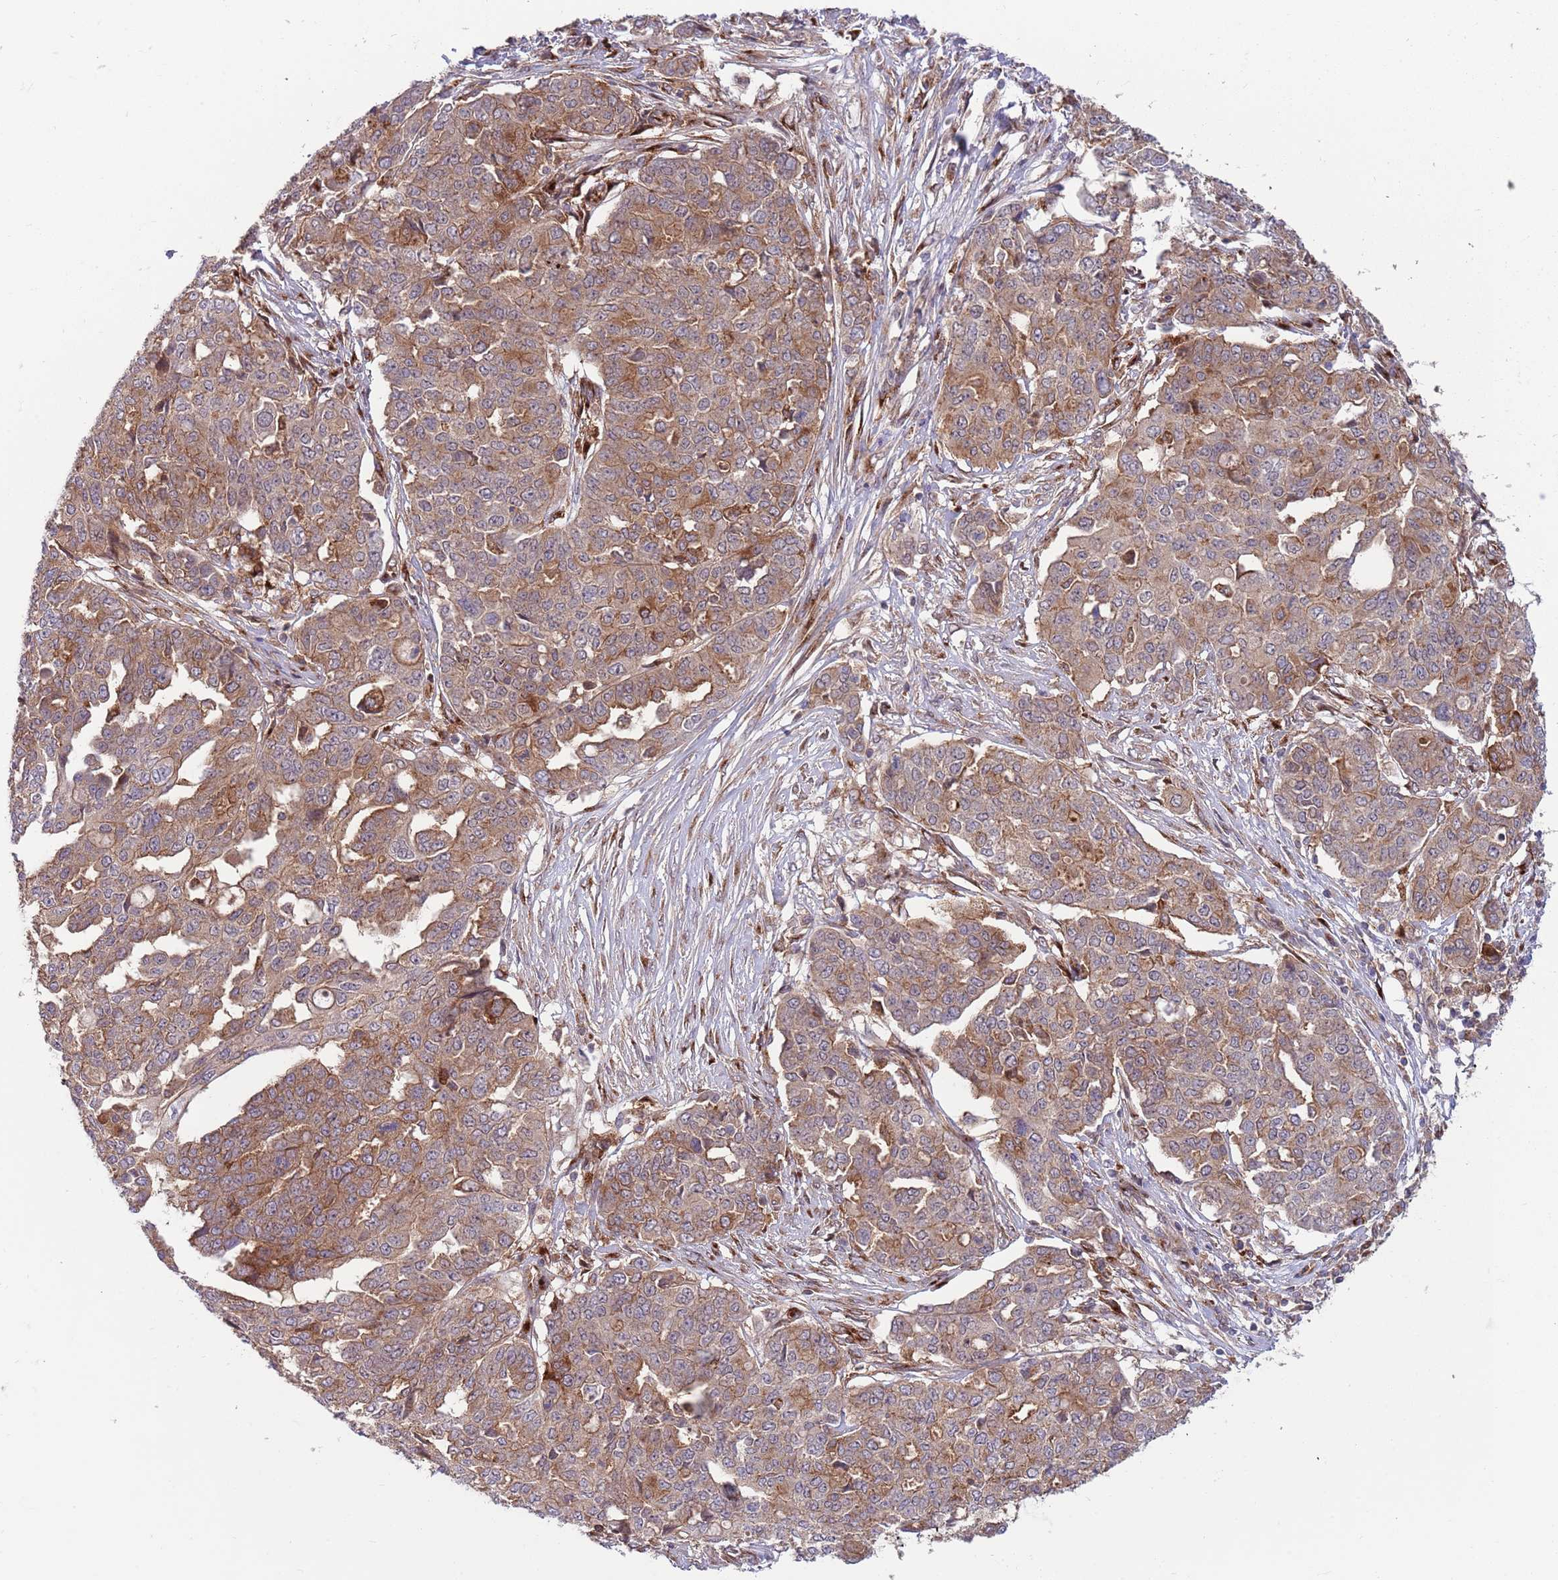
{"staining": {"intensity": "moderate", "quantity": ">75%", "location": "cytoplasmic/membranous"}, "tissue": "ovarian cancer", "cell_type": "Tumor cells", "image_type": "cancer", "snomed": [{"axis": "morphology", "description": "Cystadenocarcinoma, serous, NOS"}, {"axis": "topography", "description": "Soft tissue"}, {"axis": "topography", "description": "Ovary"}], "caption": "This photomicrograph exhibits immunohistochemistry (IHC) staining of ovarian serous cystadenocarcinoma, with medium moderate cytoplasmic/membranous staining in approximately >75% of tumor cells.", "gene": "BTBD7", "patient": {"sex": "female", "age": 57}}